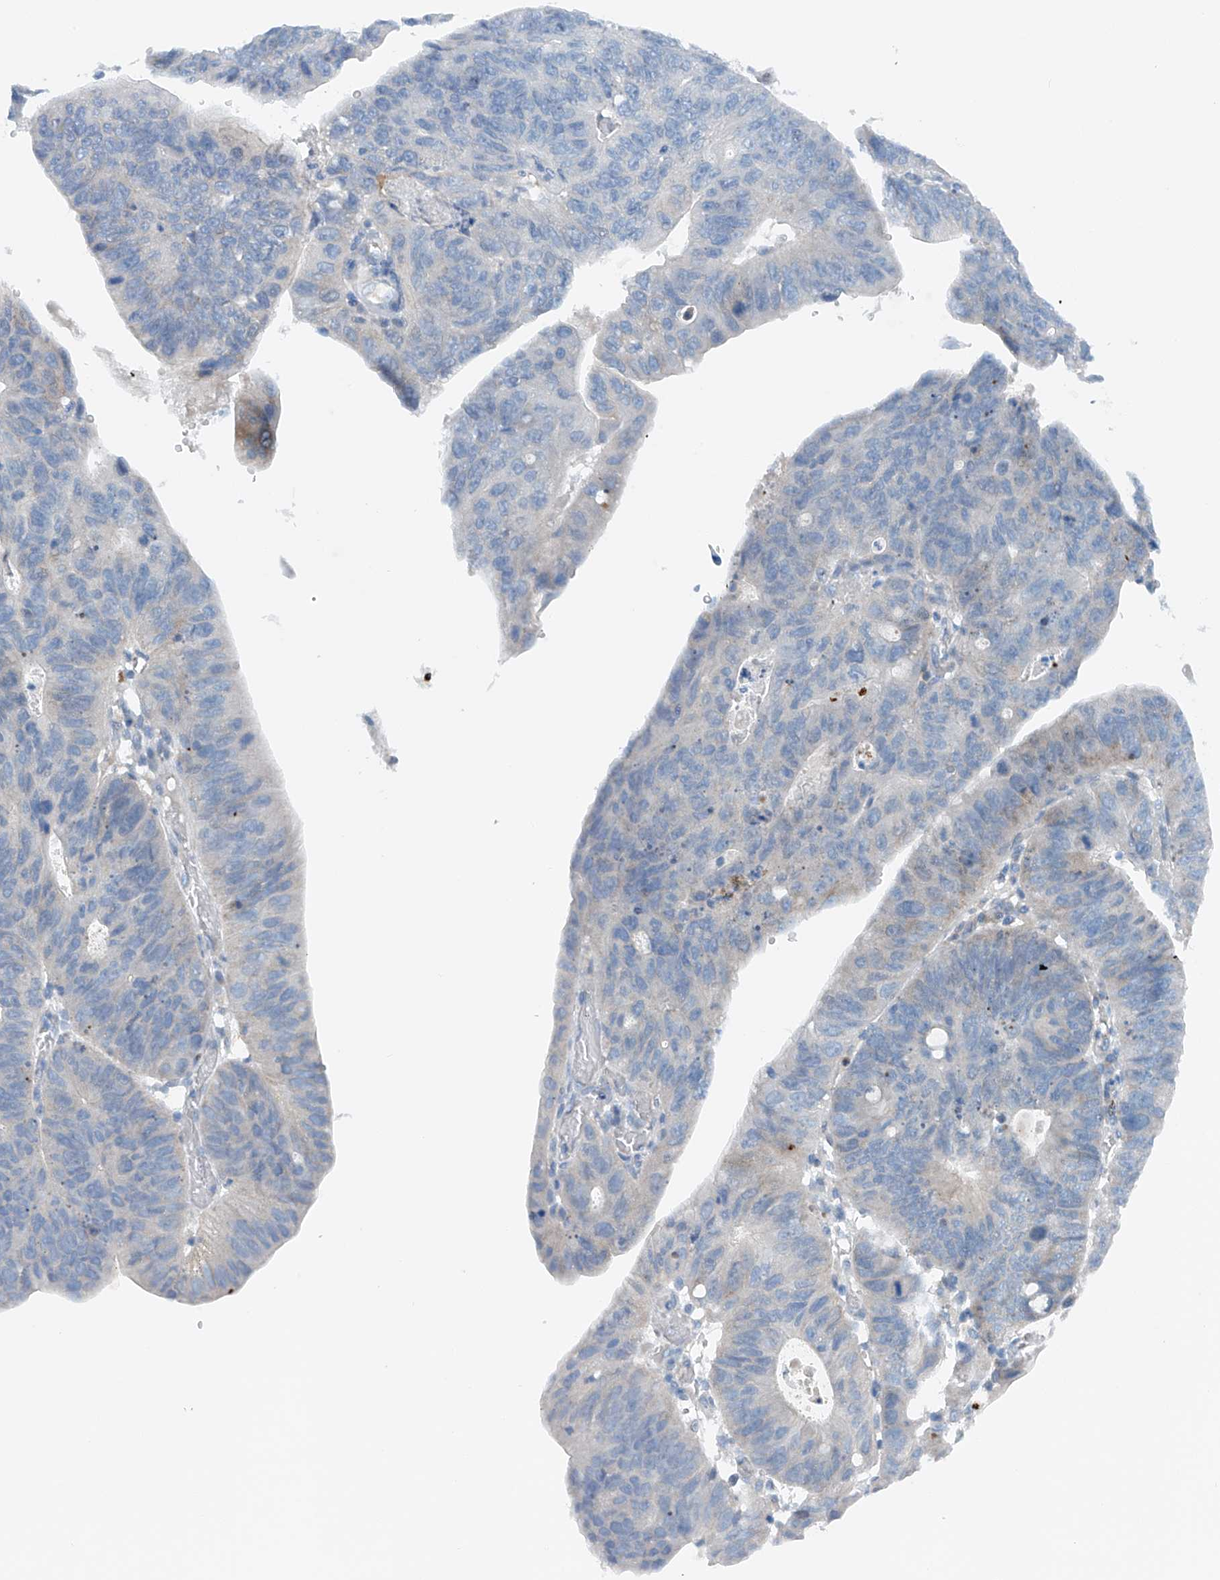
{"staining": {"intensity": "negative", "quantity": "none", "location": "none"}, "tissue": "stomach cancer", "cell_type": "Tumor cells", "image_type": "cancer", "snomed": [{"axis": "morphology", "description": "Adenocarcinoma, NOS"}, {"axis": "topography", "description": "Stomach"}], "caption": "Micrograph shows no protein expression in tumor cells of stomach cancer tissue. Brightfield microscopy of immunohistochemistry stained with DAB (3,3'-diaminobenzidine) (brown) and hematoxylin (blue), captured at high magnification.", "gene": "CEP85L", "patient": {"sex": "male", "age": 59}}